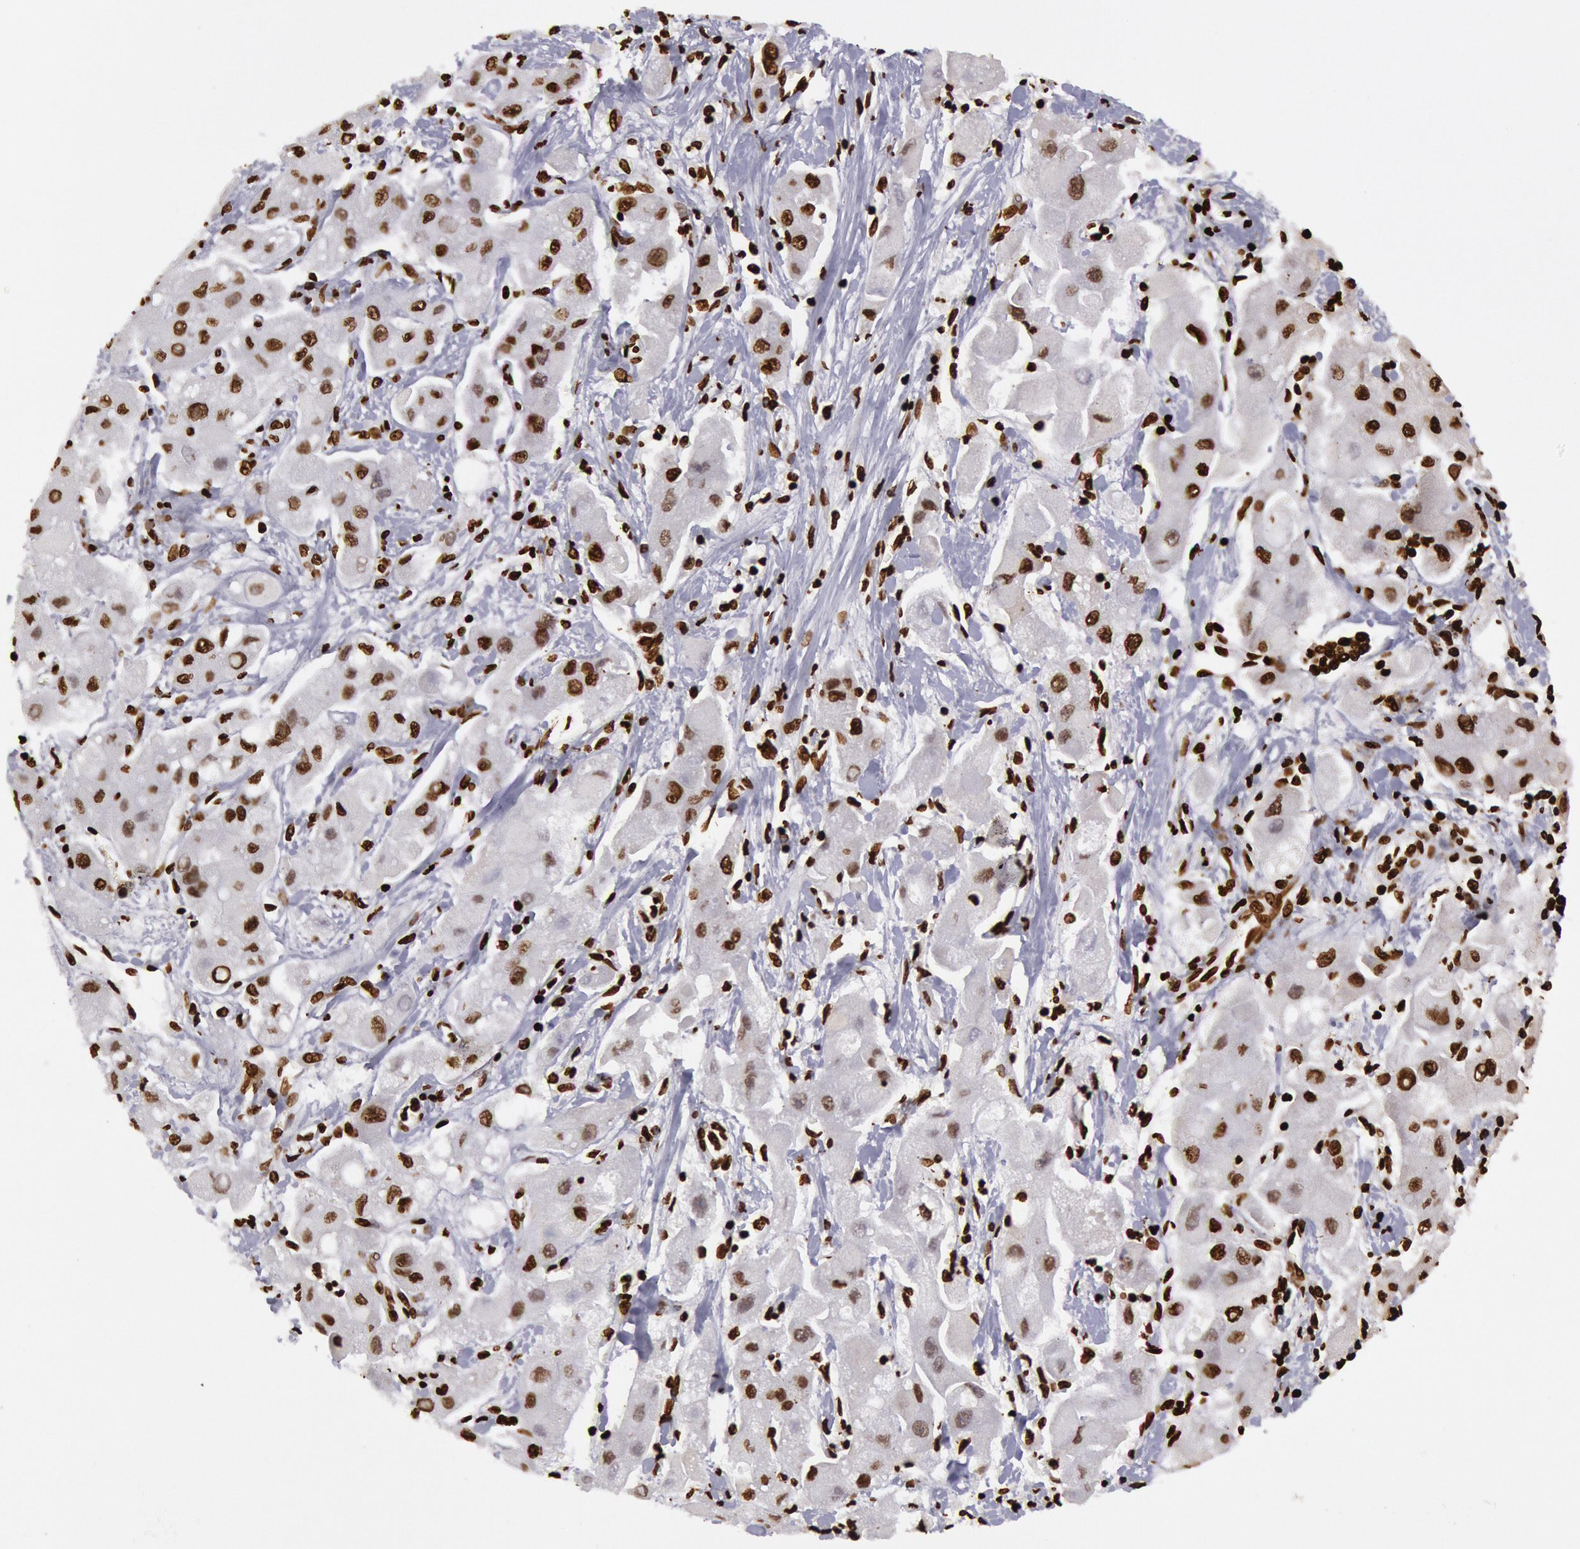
{"staining": {"intensity": "strong", "quantity": ">75%", "location": "nuclear"}, "tissue": "liver cancer", "cell_type": "Tumor cells", "image_type": "cancer", "snomed": [{"axis": "morphology", "description": "Carcinoma, Hepatocellular, NOS"}, {"axis": "topography", "description": "Liver"}], "caption": "Strong nuclear protein staining is seen in about >75% of tumor cells in hepatocellular carcinoma (liver).", "gene": "H3-4", "patient": {"sex": "male", "age": 24}}